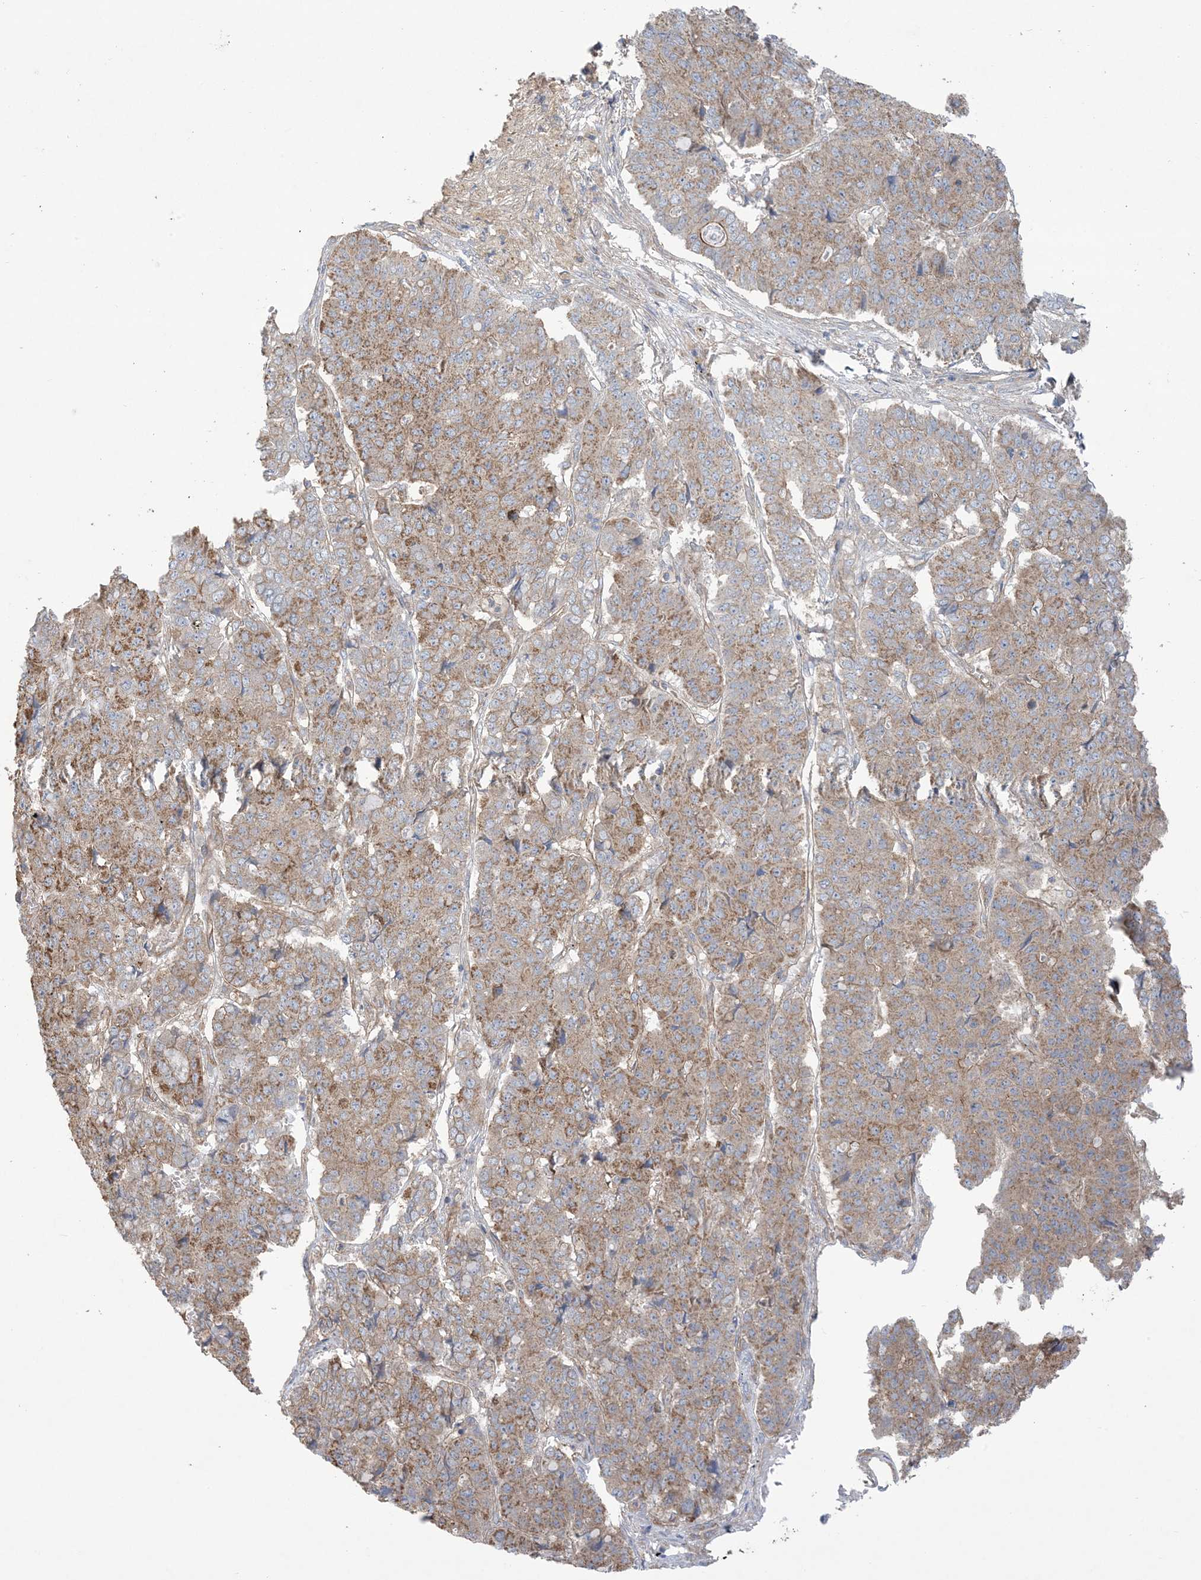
{"staining": {"intensity": "moderate", "quantity": "25%-75%", "location": "cytoplasmic/membranous"}, "tissue": "pancreatic cancer", "cell_type": "Tumor cells", "image_type": "cancer", "snomed": [{"axis": "morphology", "description": "Adenocarcinoma, NOS"}, {"axis": "topography", "description": "Pancreas"}], "caption": "Tumor cells reveal medium levels of moderate cytoplasmic/membranous staining in about 25%-75% of cells in pancreatic adenocarcinoma. (DAB (3,3'-diaminobenzidine) = brown stain, brightfield microscopy at high magnification).", "gene": "CCNY", "patient": {"sex": "male", "age": 50}}